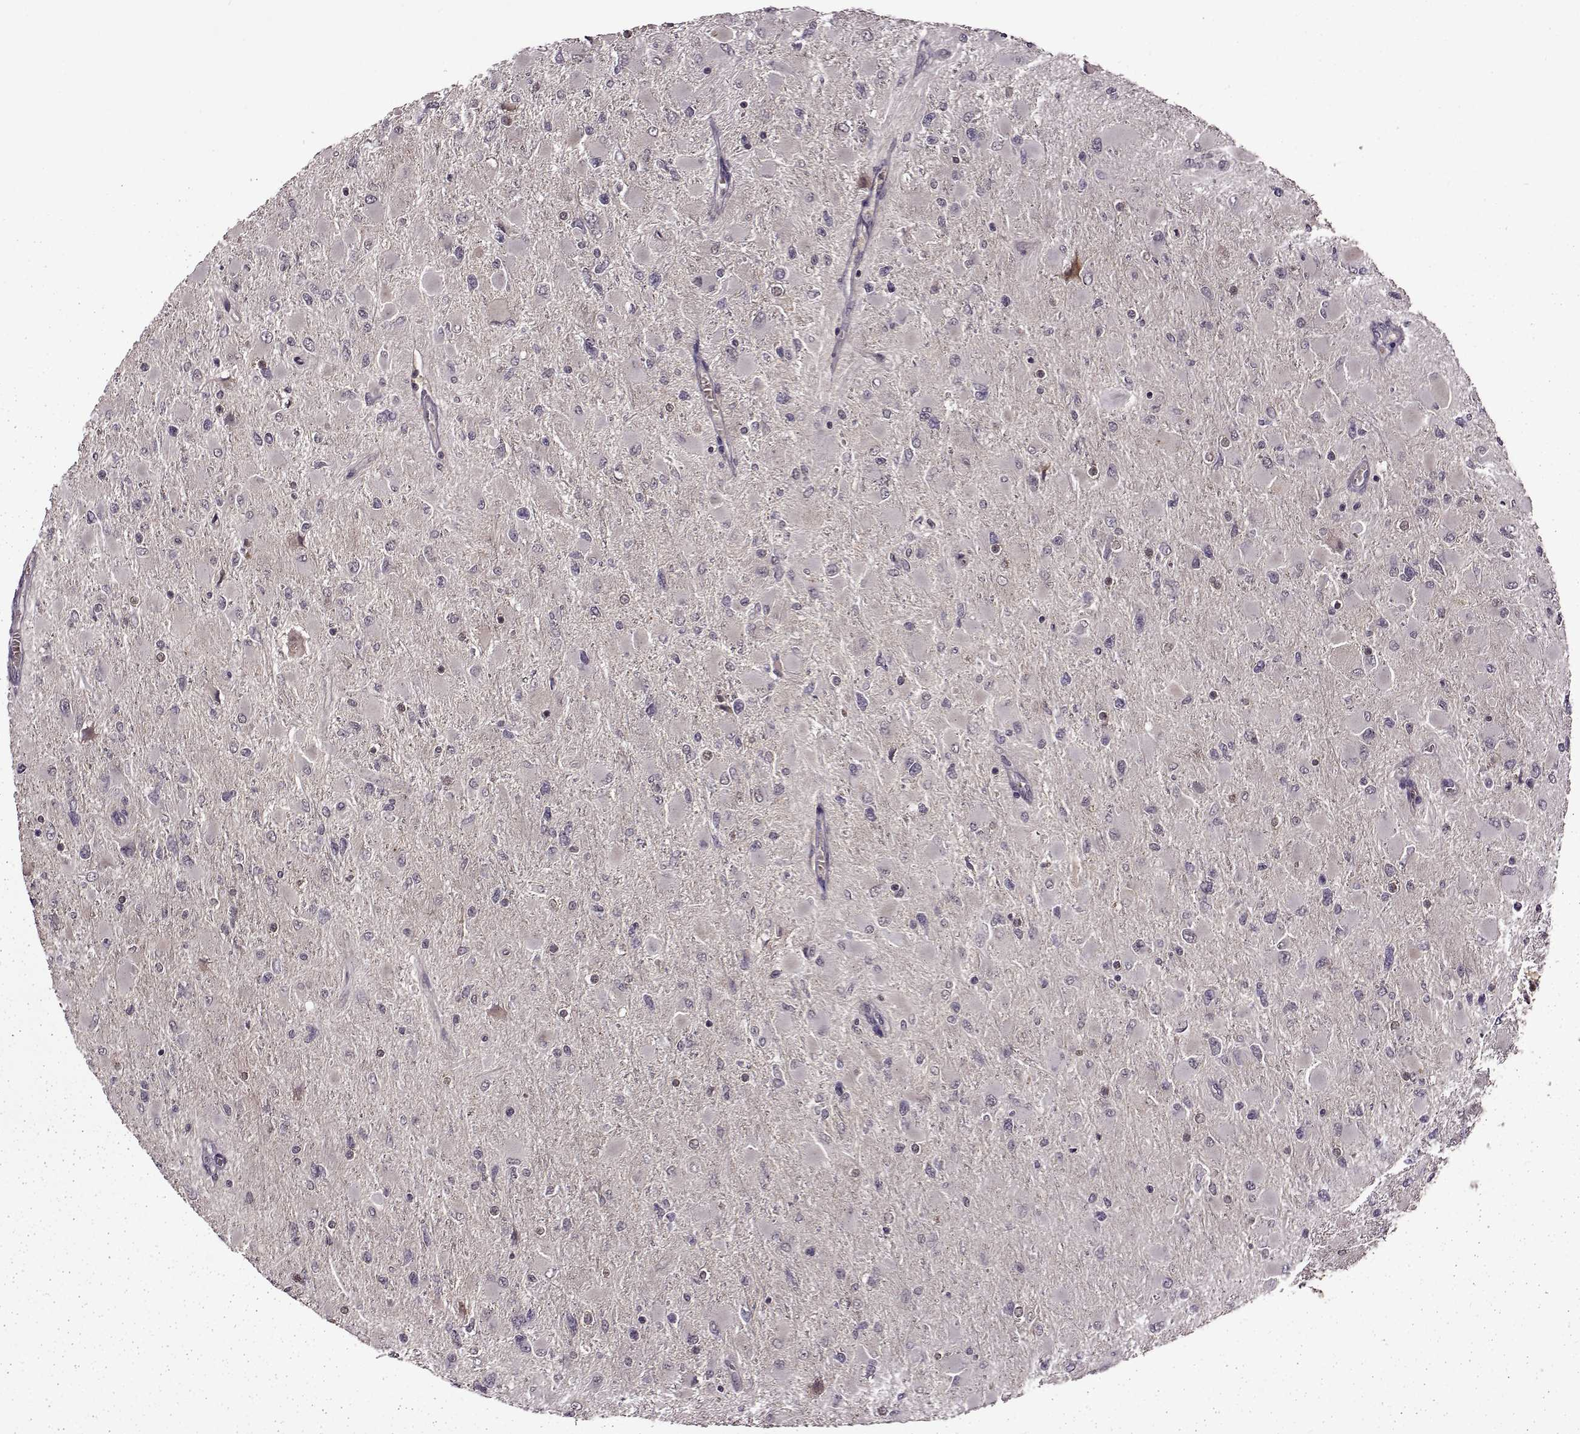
{"staining": {"intensity": "negative", "quantity": "none", "location": "none"}, "tissue": "glioma", "cell_type": "Tumor cells", "image_type": "cancer", "snomed": [{"axis": "morphology", "description": "Glioma, malignant, High grade"}, {"axis": "topography", "description": "Cerebral cortex"}], "caption": "Human glioma stained for a protein using immunohistochemistry displays no expression in tumor cells.", "gene": "MAIP1", "patient": {"sex": "female", "age": 36}}